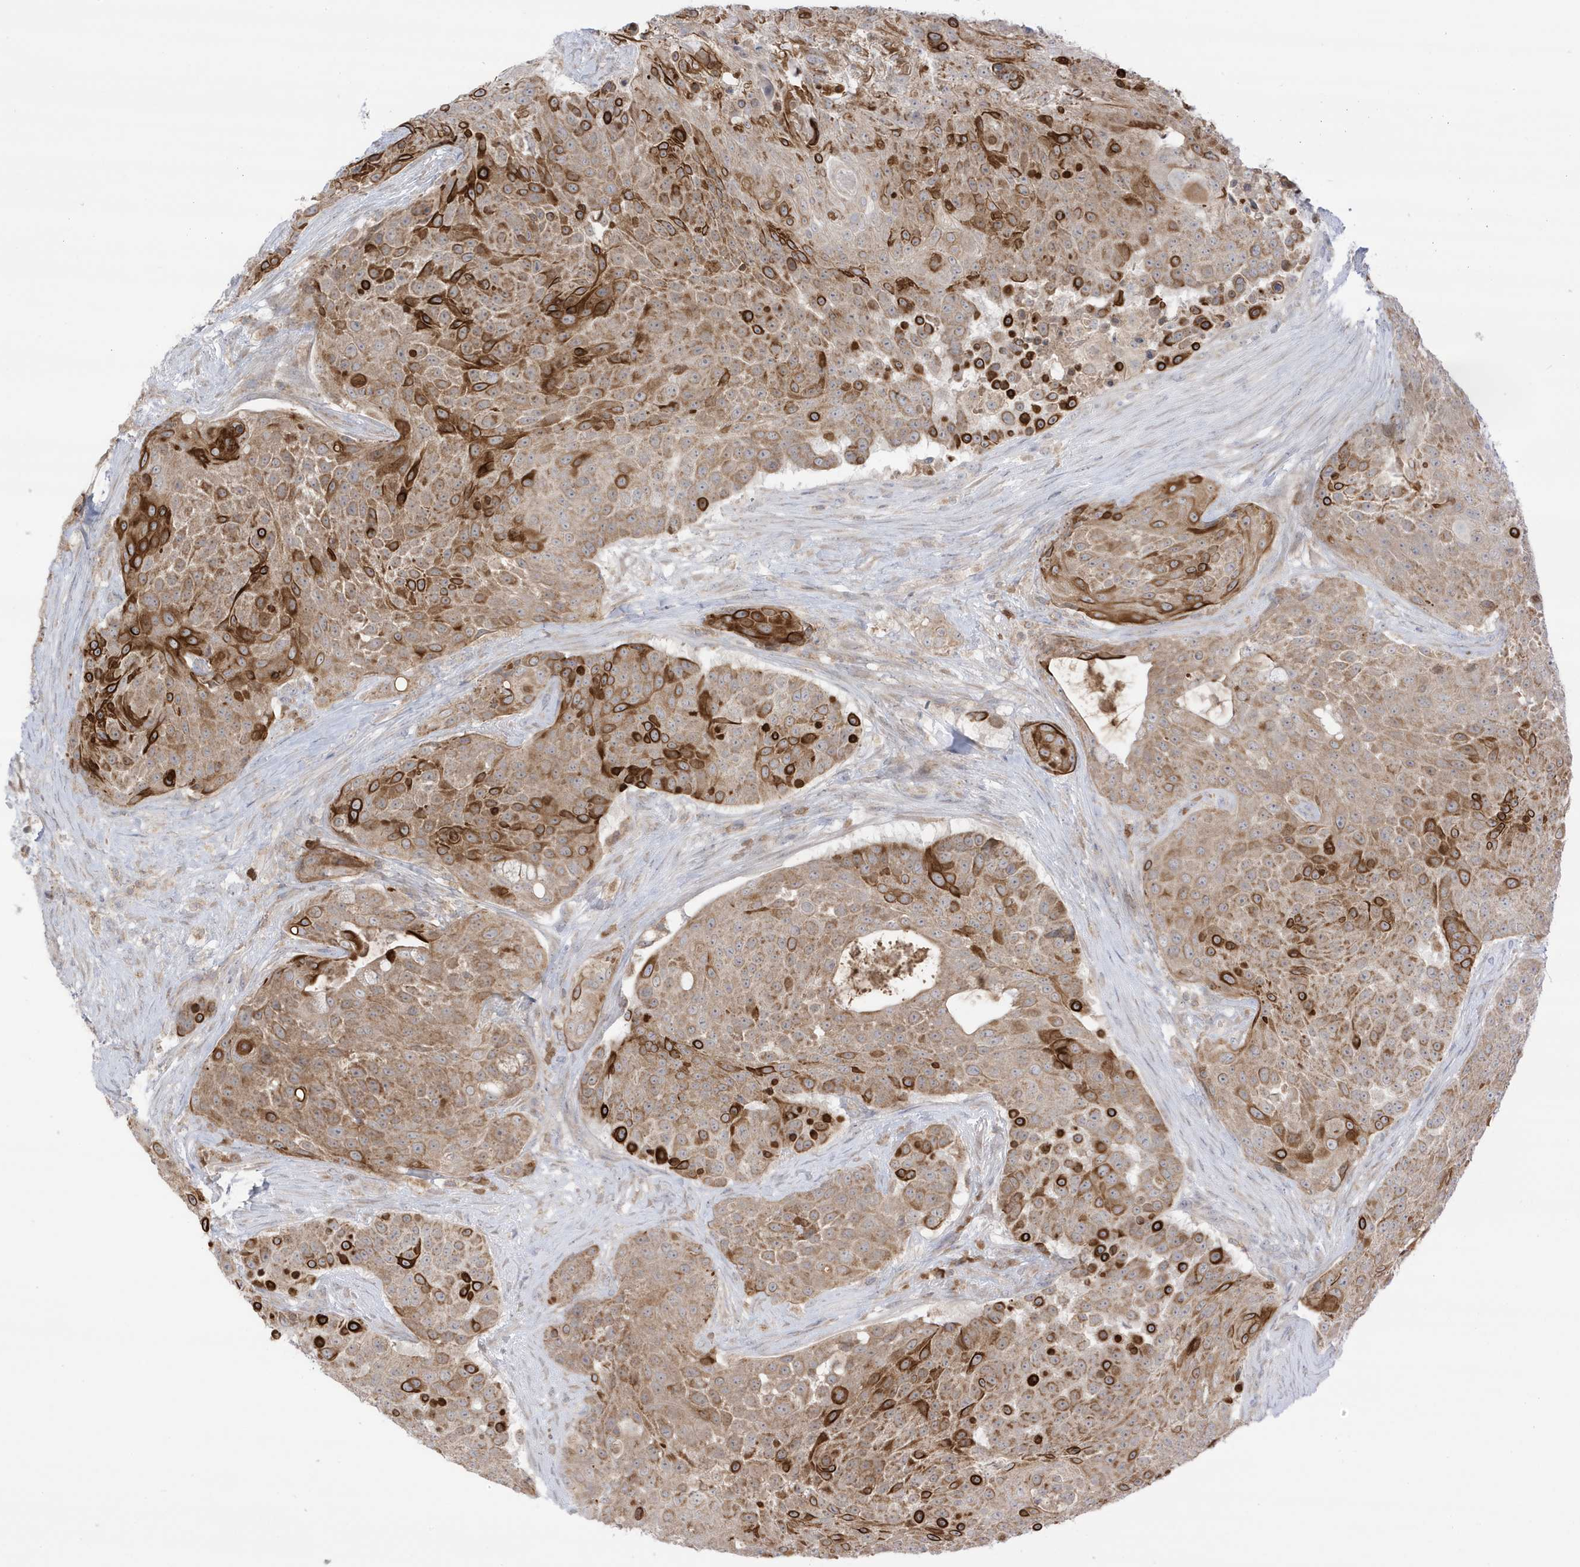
{"staining": {"intensity": "moderate", "quantity": ">75%", "location": "cytoplasmic/membranous"}, "tissue": "urothelial cancer", "cell_type": "Tumor cells", "image_type": "cancer", "snomed": [{"axis": "morphology", "description": "Urothelial carcinoma, High grade"}, {"axis": "topography", "description": "Urinary bladder"}], "caption": "There is medium levels of moderate cytoplasmic/membranous staining in tumor cells of urothelial carcinoma (high-grade), as demonstrated by immunohistochemical staining (brown color).", "gene": "NPPC", "patient": {"sex": "female", "age": 63}}